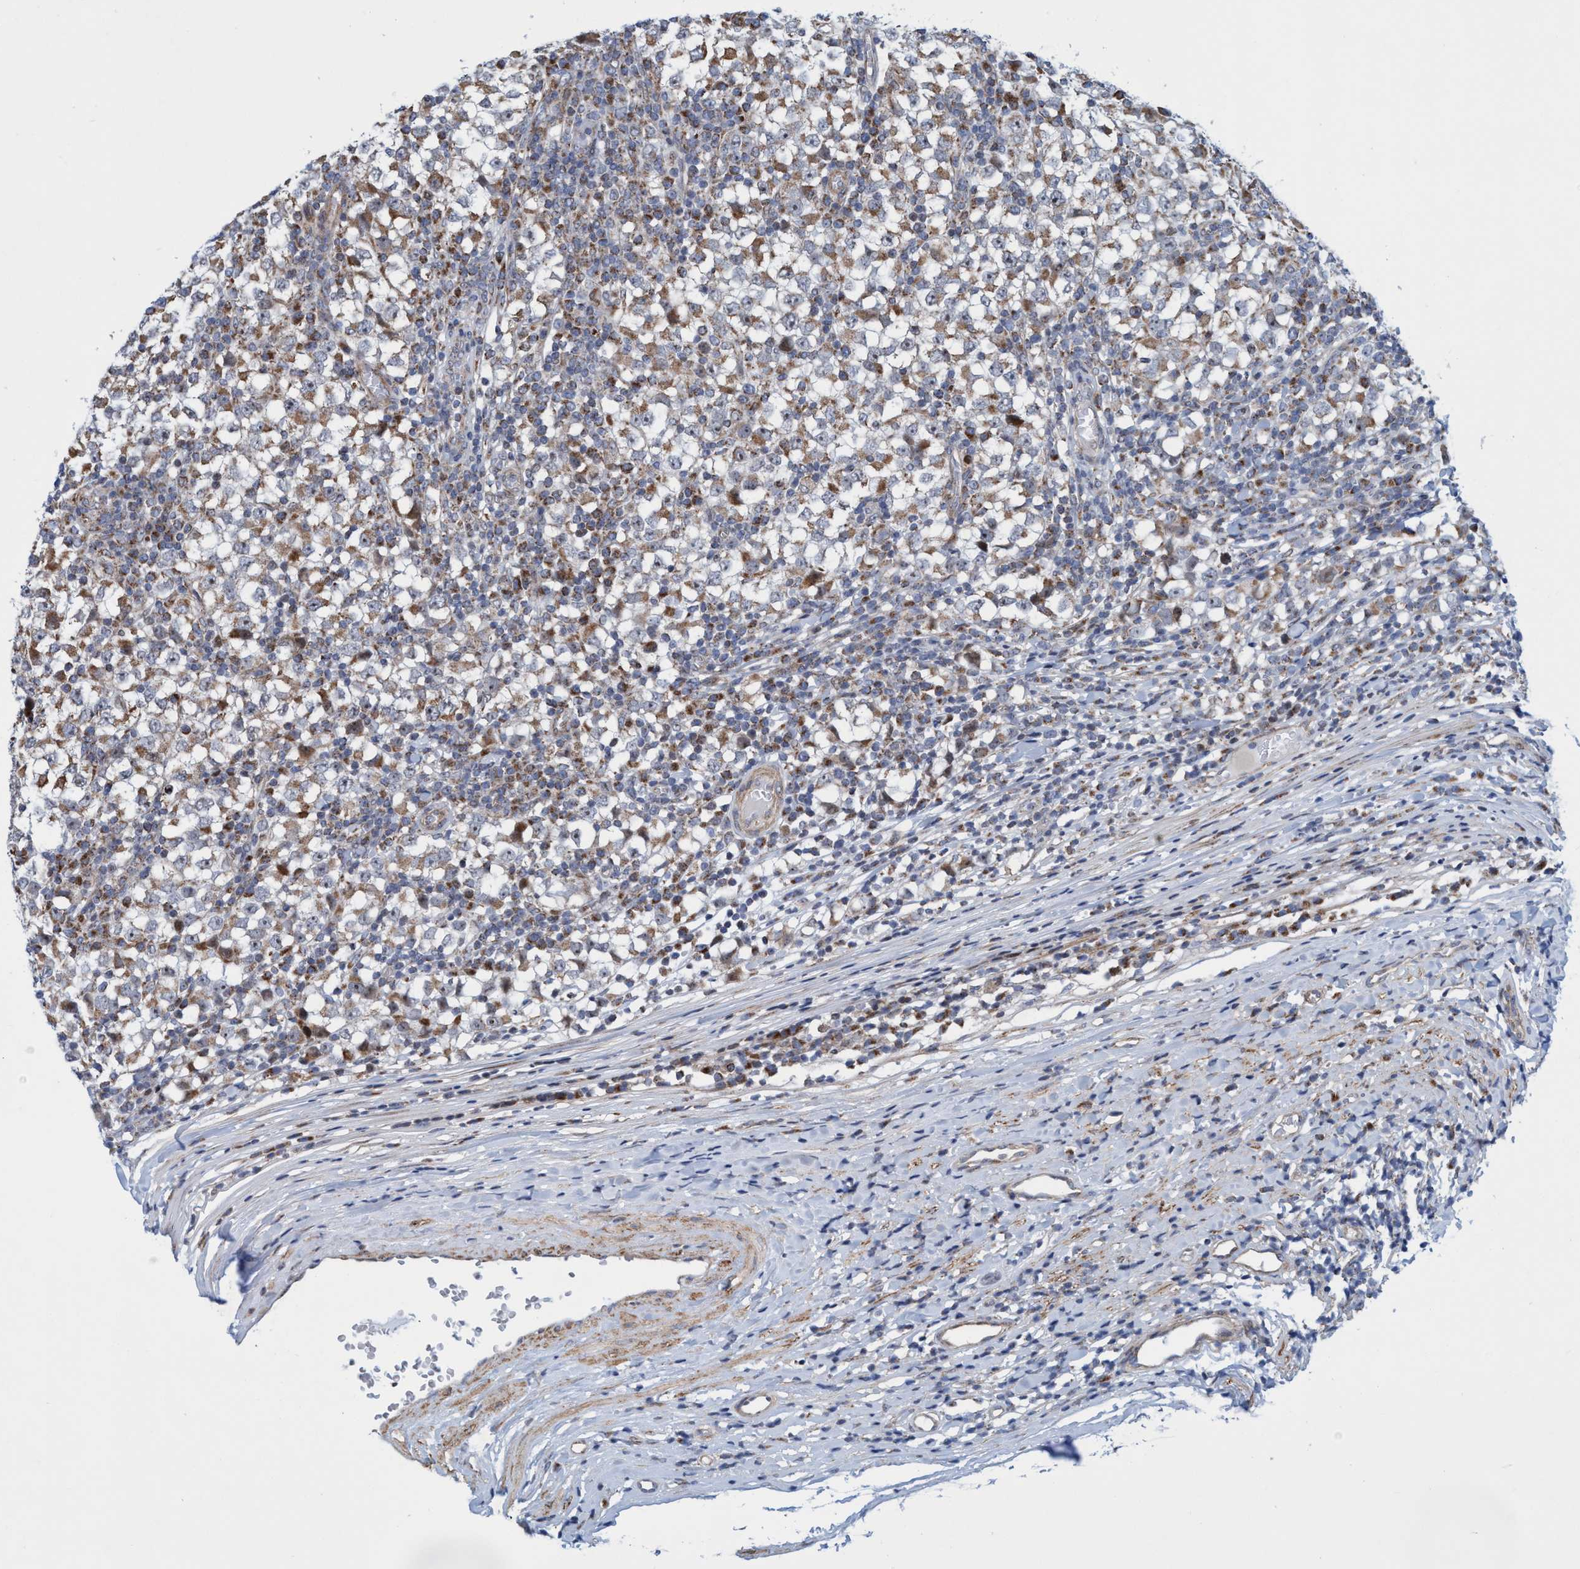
{"staining": {"intensity": "moderate", "quantity": ">75%", "location": "cytoplasmic/membranous"}, "tissue": "testis cancer", "cell_type": "Tumor cells", "image_type": "cancer", "snomed": [{"axis": "morphology", "description": "Seminoma, NOS"}, {"axis": "topography", "description": "Testis"}], "caption": "Immunohistochemical staining of human testis cancer reveals medium levels of moderate cytoplasmic/membranous expression in approximately >75% of tumor cells. (Stains: DAB in brown, nuclei in blue, Microscopy: brightfield microscopy at high magnification).", "gene": "POLR1F", "patient": {"sex": "male", "age": 65}}